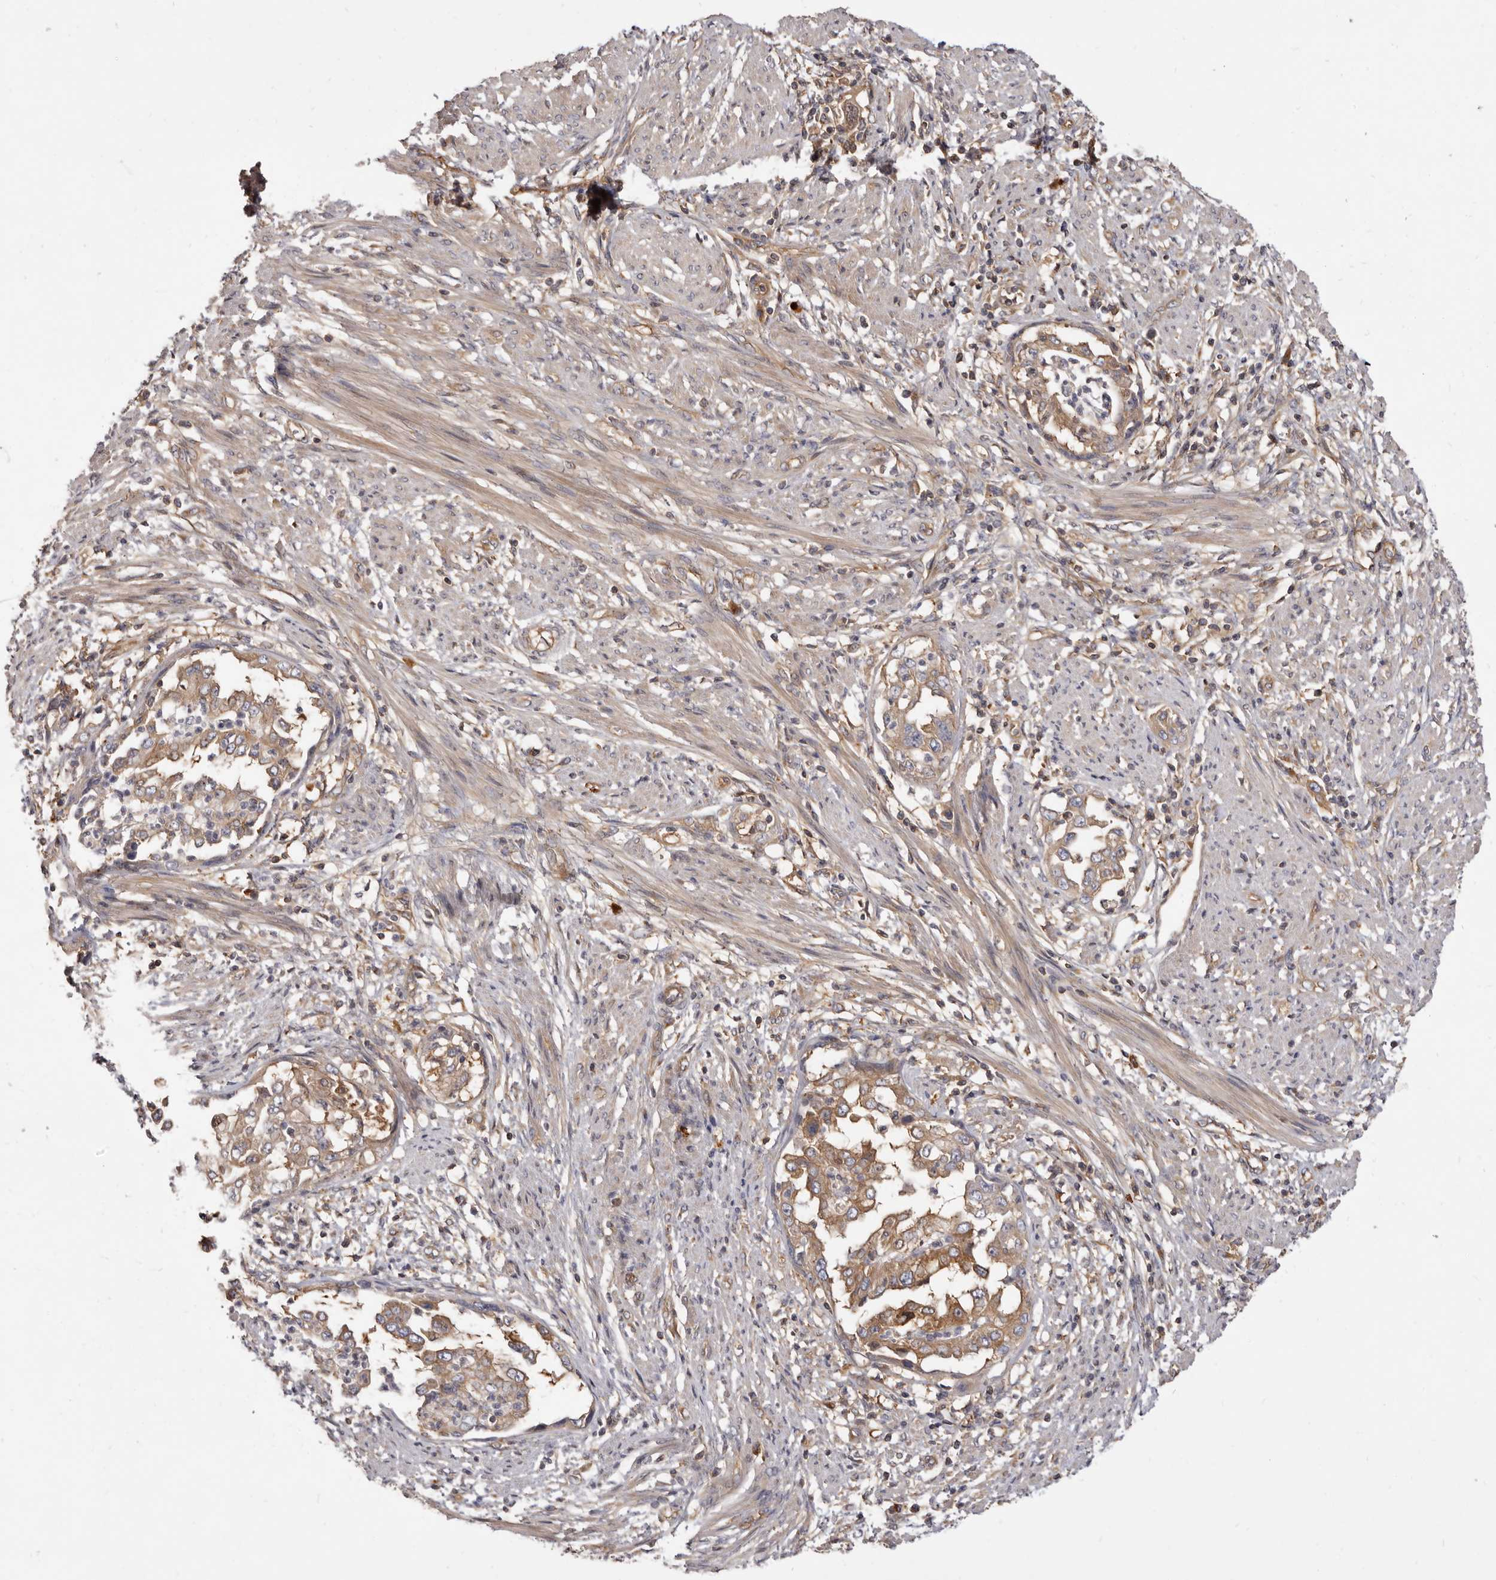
{"staining": {"intensity": "moderate", "quantity": ">75%", "location": "cytoplasmic/membranous"}, "tissue": "endometrial cancer", "cell_type": "Tumor cells", "image_type": "cancer", "snomed": [{"axis": "morphology", "description": "Adenocarcinoma, NOS"}, {"axis": "topography", "description": "Endometrium"}], "caption": "IHC staining of endometrial adenocarcinoma, which exhibits medium levels of moderate cytoplasmic/membranous positivity in approximately >75% of tumor cells indicating moderate cytoplasmic/membranous protein expression. The staining was performed using DAB (brown) for protein detection and nuclei were counterstained in hematoxylin (blue).", "gene": "ADAMTS20", "patient": {"sex": "female", "age": 85}}